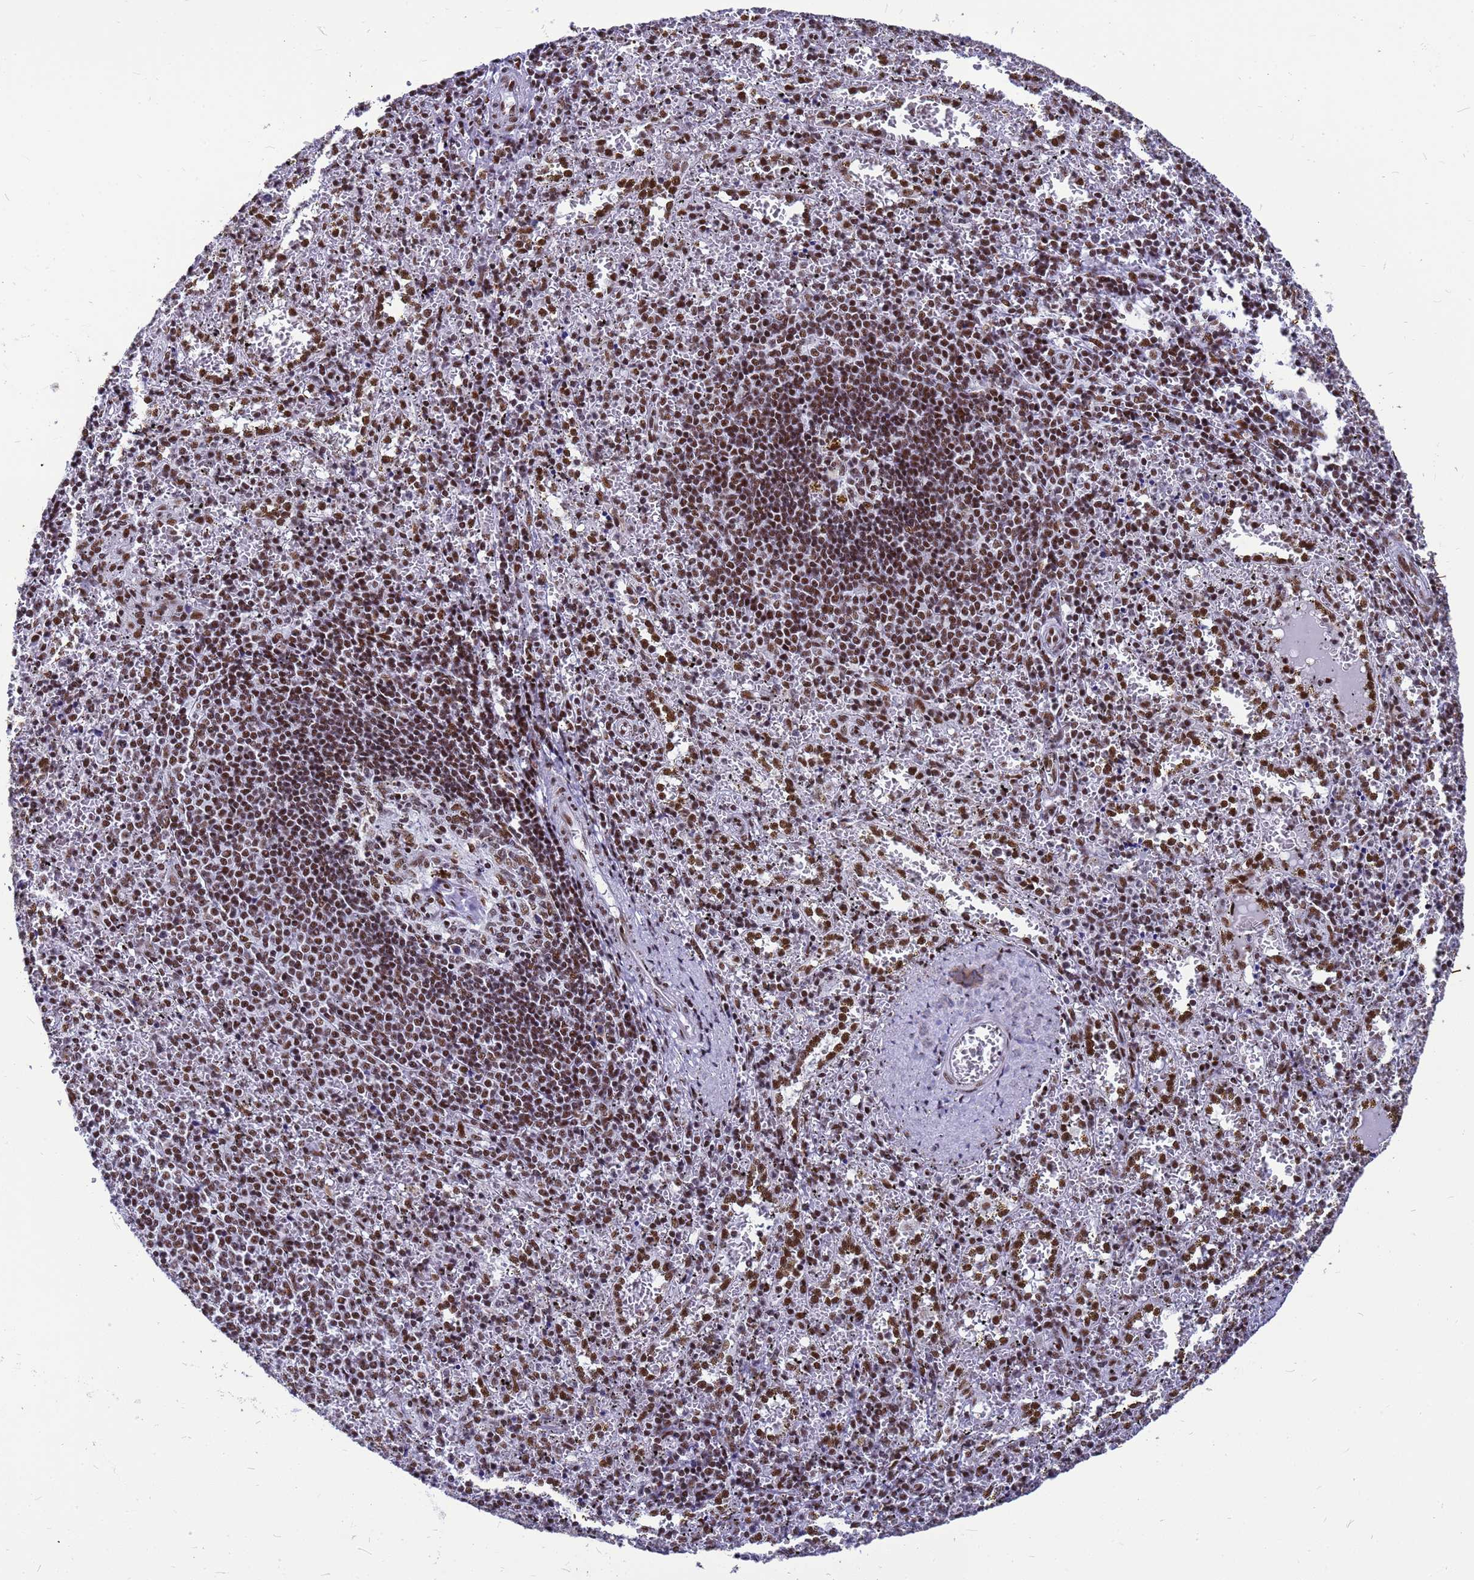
{"staining": {"intensity": "moderate", "quantity": "25%-75%", "location": "nuclear"}, "tissue": "spleen", "cell_type": "Cells in red pulp", "image_type": "normal", "snomed": [{"axis": "morphology", "description": "Normal tissue, NOS"}, {"axis": "topography", "description": "Spleen"}], "caption": "The photomicrograph exhibits immunohistochemical staining of benign spleen. There is moderate nuclear positivity is identified in approximately 25%-75% of cells in red pulp.", "gene": "SART3", "patient": {"sex": "male", "age": 11}}